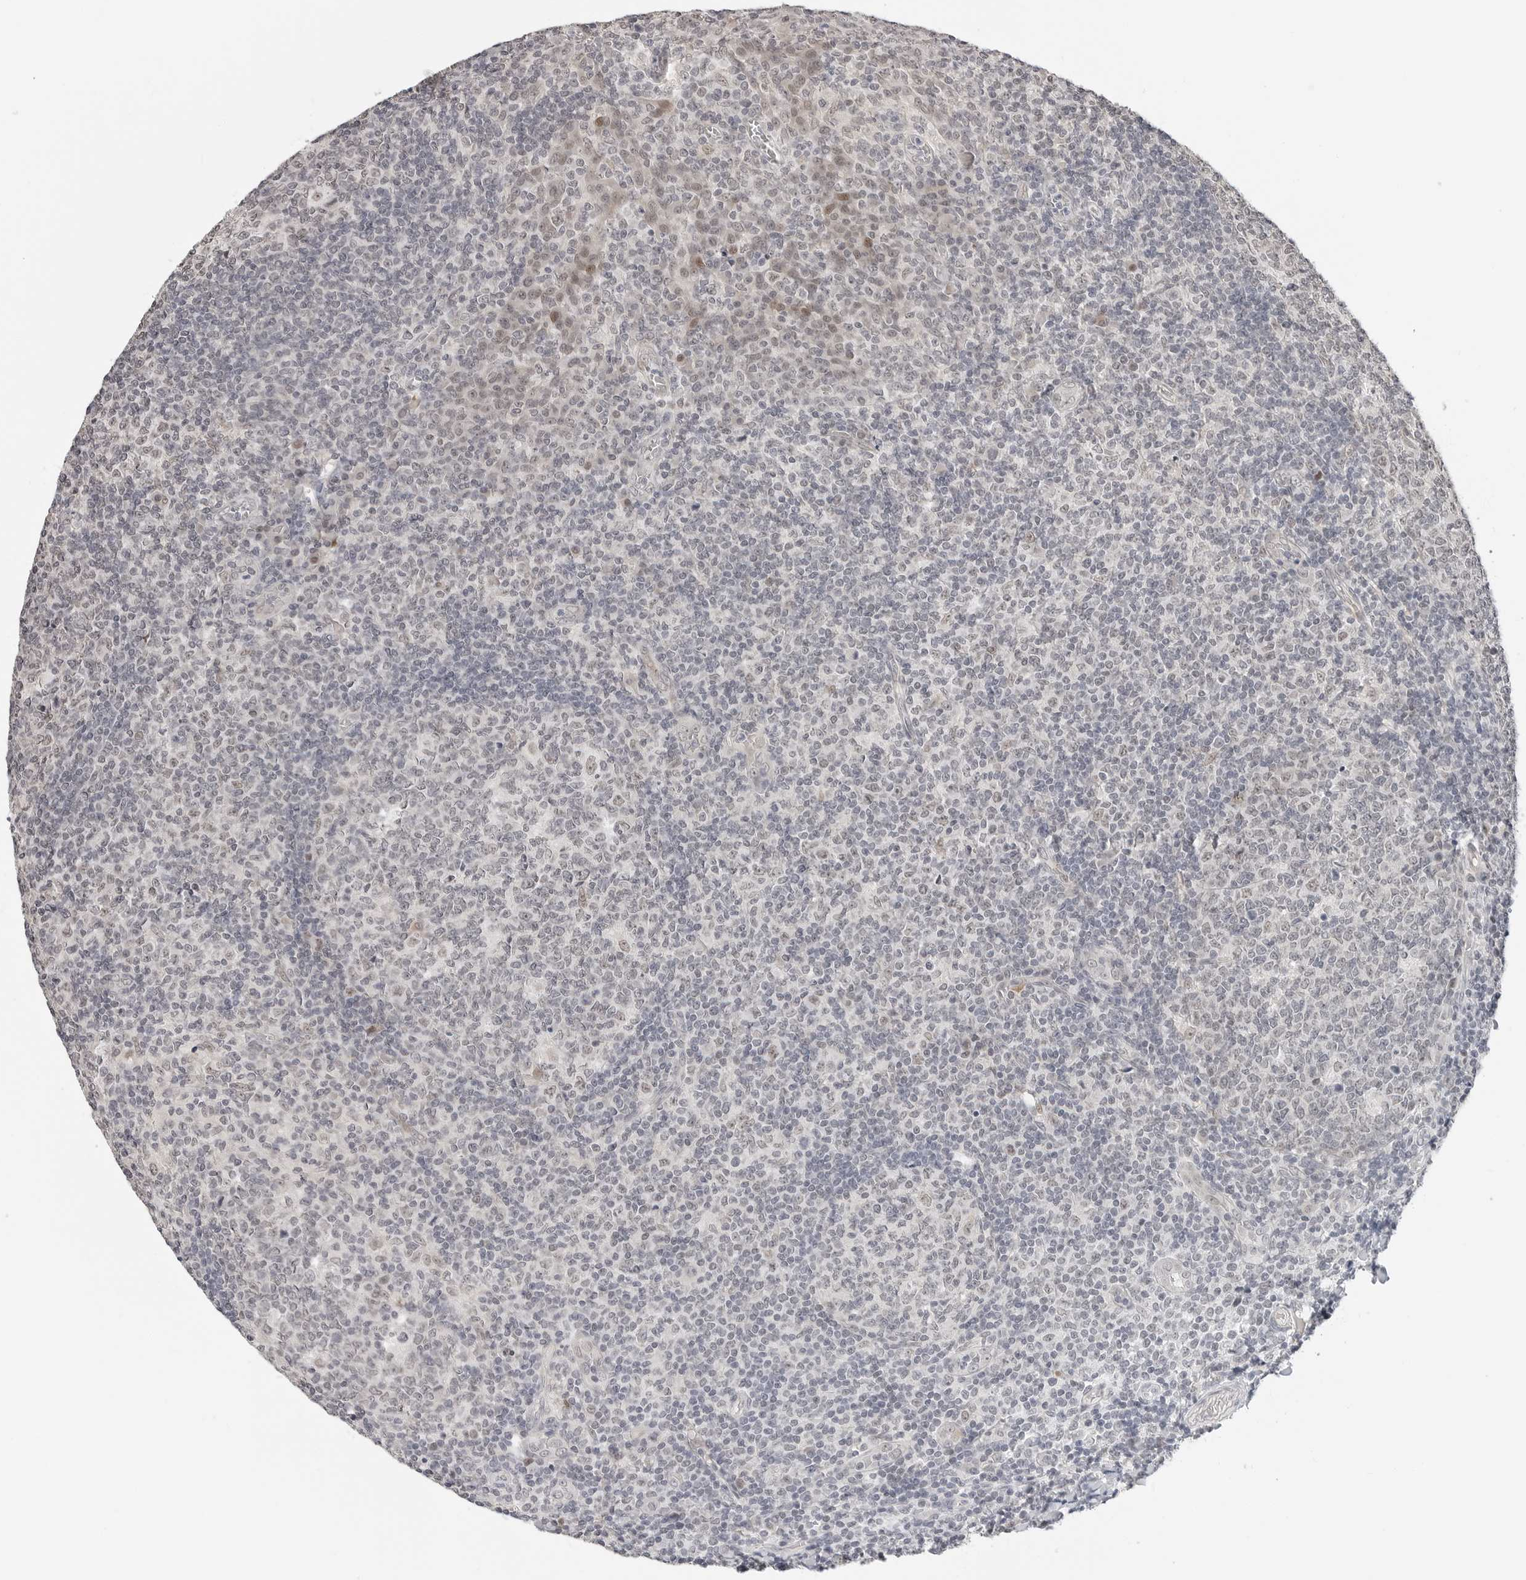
{"staining": {"intensity": "negative", "quantity": "none", "location": "none"}, "tissue": "tonsil", "cell_type": "Germinal center cells", "image_type": "normal", "snomed": [{"axis": "morphology", "description": "Normal tissue, NOS"}, {"axis": "topography", "description": "Tonsil"}], "caption": "Immunohistochemistry (IHC) of unremarkable human tonsil displays no expression in germinal center cells.", "gene": "TSEN2", "patient": {"sex": "female", "age": 19}}